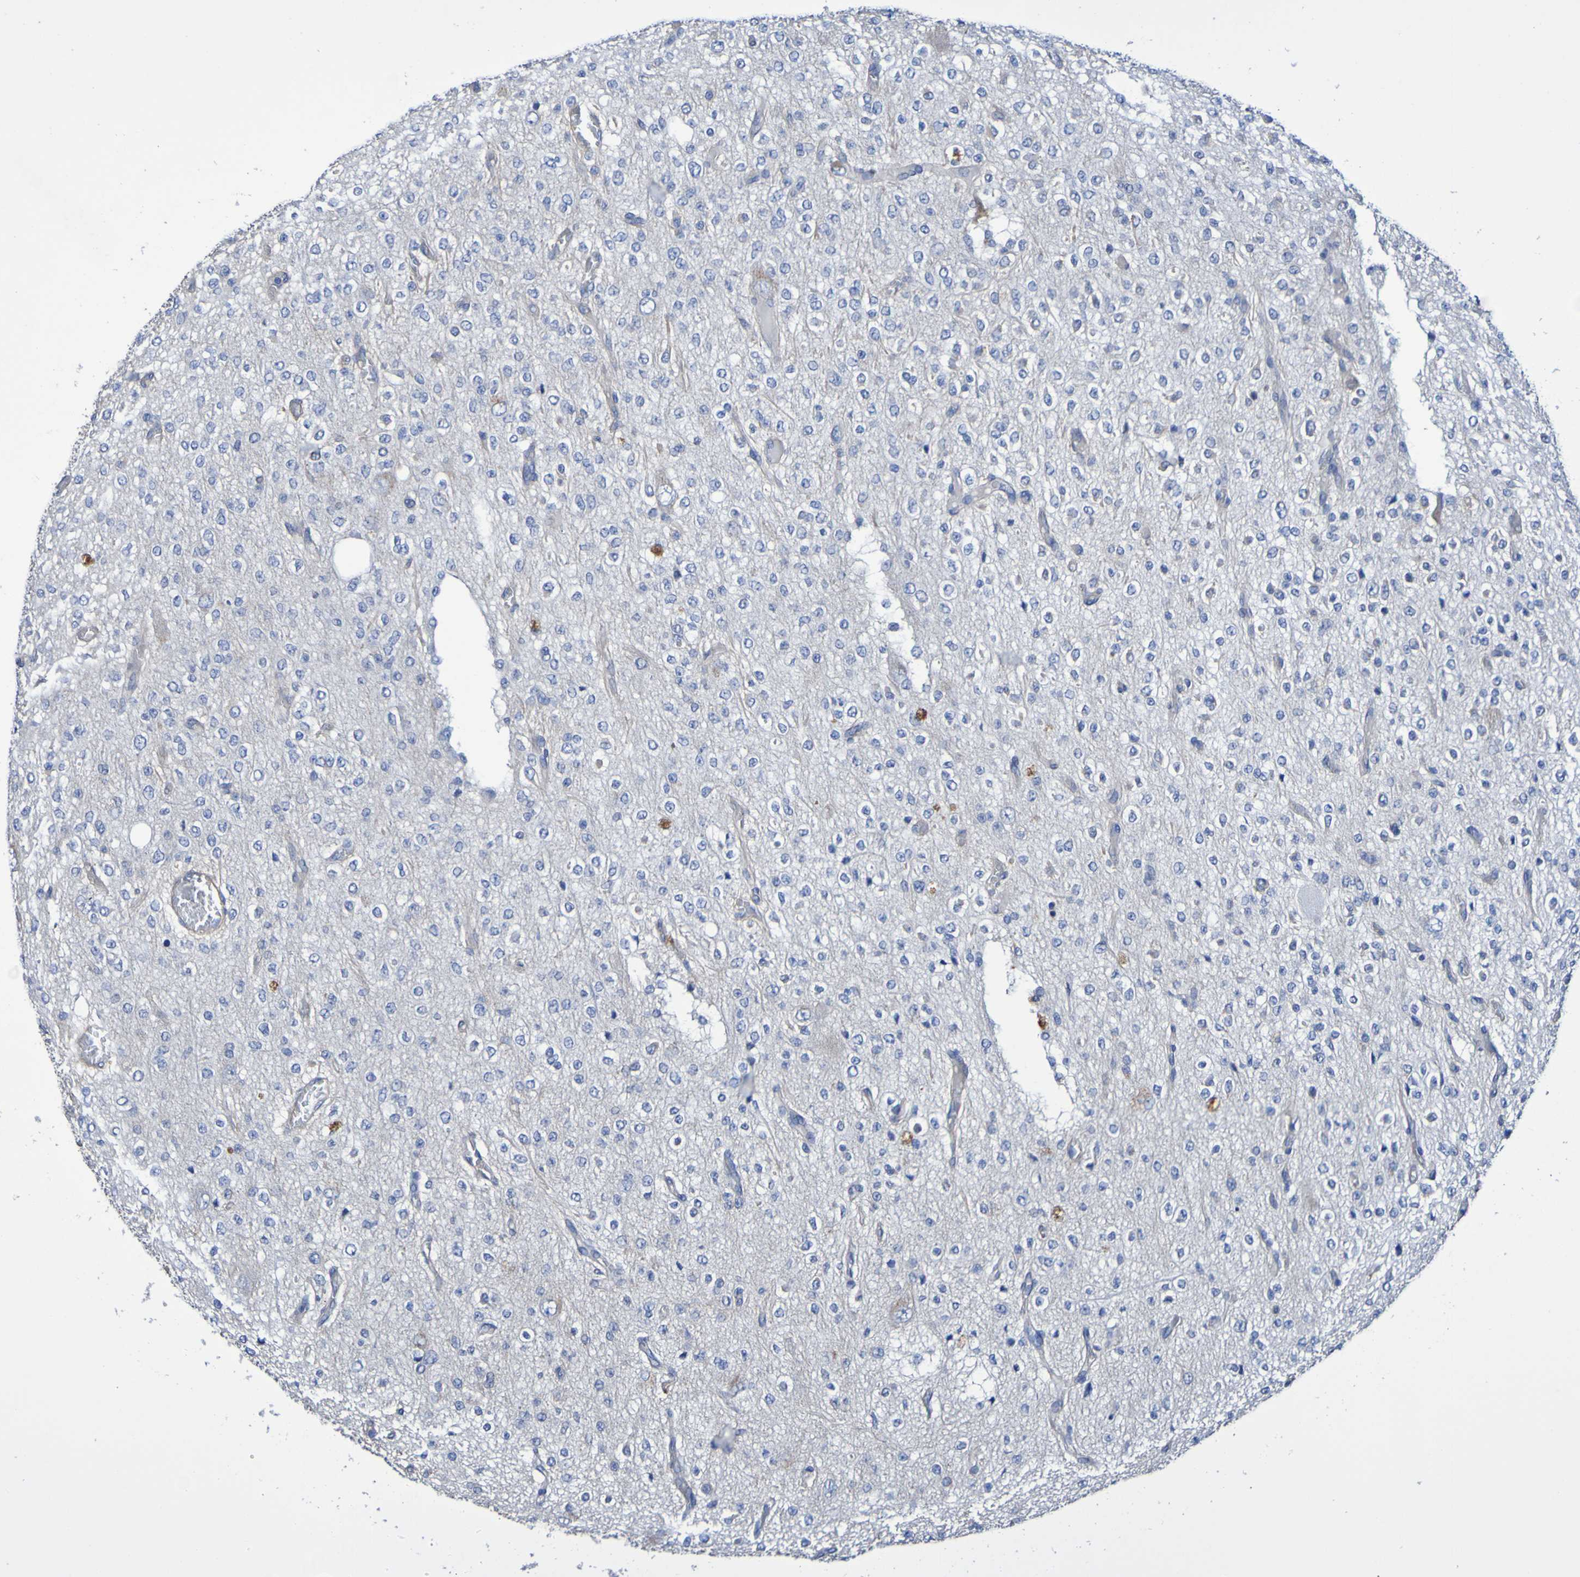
{"staining": {"intensity": "negative", "quantity": "none", "location": "none"}, "tissue": "glioma", "cell_type": "Tumor cells", "image_type": "cancer", "snomed": [{"axis": "morphology", "description": "Glioma, malignant, Low grade"}, {"axis": "topography", "description": "Brain"}], "caption": "Protein analysis of low-grade glioma (malignant) displays no significant positivity in tumor cells.", "gene": "SRPRB", "patient": {"sex": "male", "age": 38}}